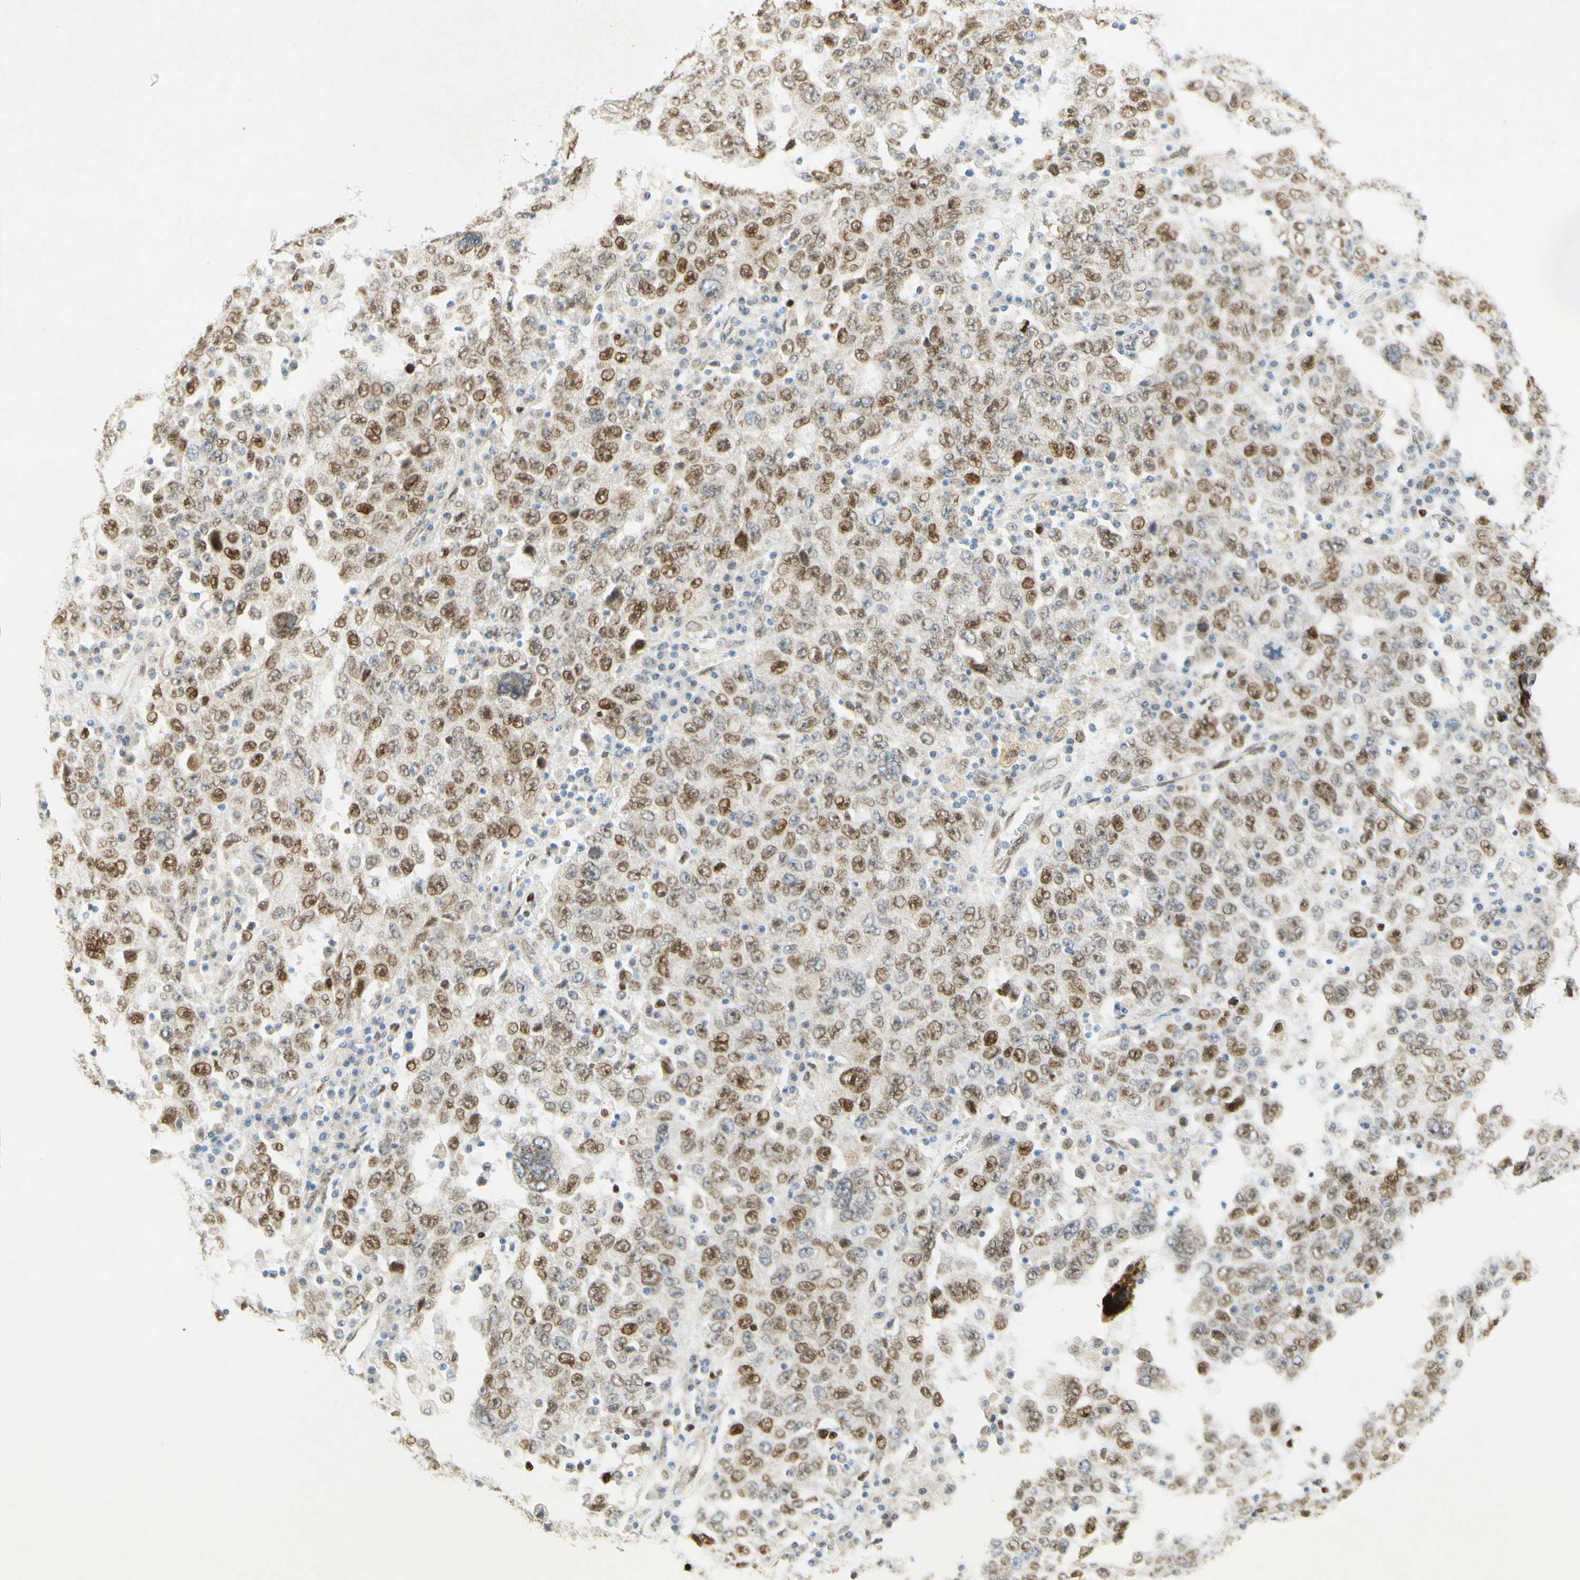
{"staining": {"intensity": "moderate", "quantity": ">75%", "location": "nuclear"}, "tissue": "ovarian cancer", "cell_type": "Tumor cells", "image_type": "cancer", "snomed": [{"axis": "morphology", "description": "Carcinoma, endometroid"}, {"axis": "topography", "description": "Ovary"}], "caption": "Ovarian cancer (endometroid carcinoma) stained with a brown dye shows moderate nuclear positive positivity in about >75% of tumor cells.", "gene": "E2F1", "patient": {"sex": "female", "age": 62}}